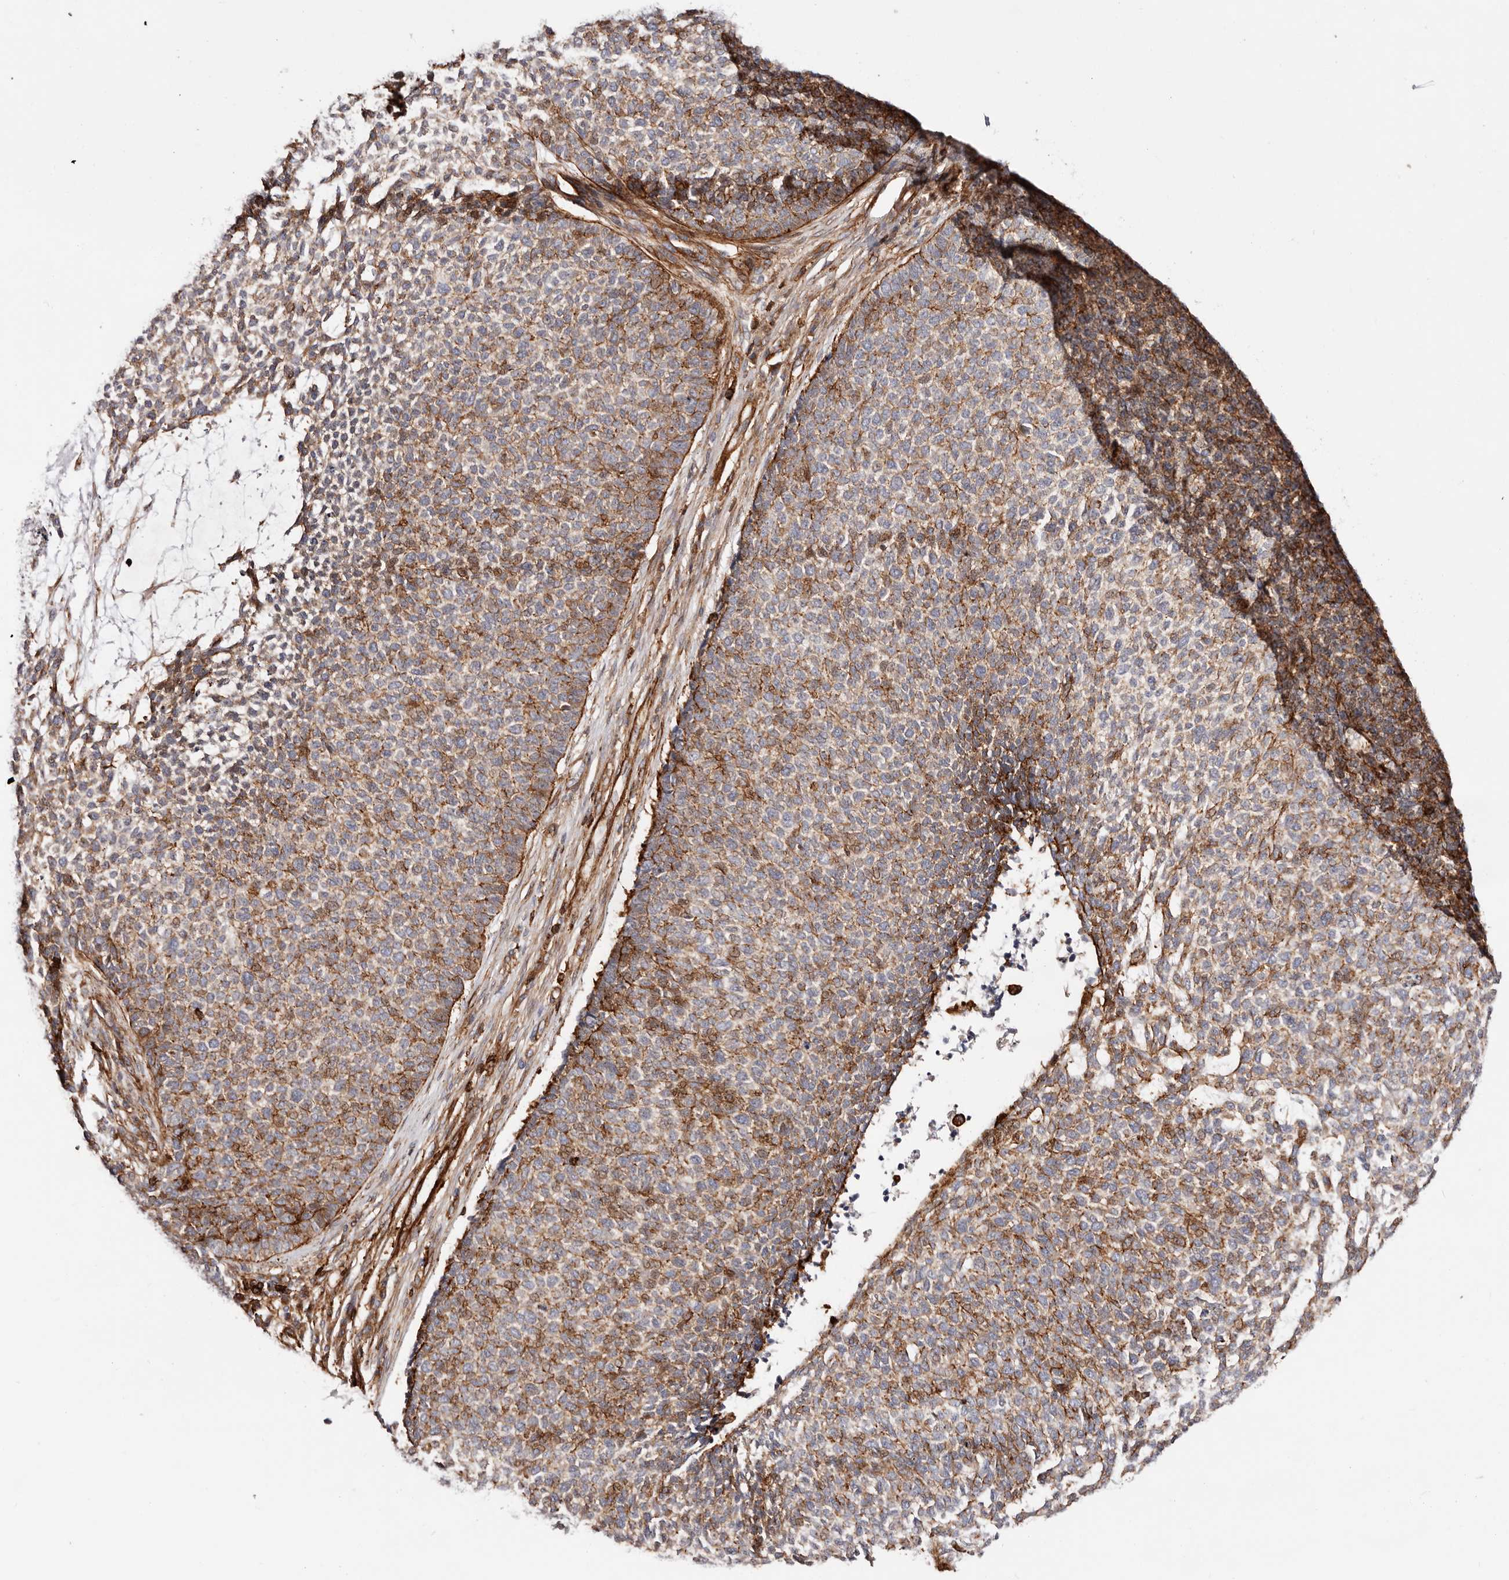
{"staining": {"intensity": "moderate", "quantity": "25%-75%", "location": "cytoplasmic/membranous"}, "tissue": "skin cancer", "cell_type": "Tumor cells", "image_type": "cancer", "snomed": [{"axis": "morphology", "description": "Basal cell carcinoma"}, {"axis": "topography", "description": "Skin"}], "caption": "Basal cell carcinoma (skin) was stained to show a protein in brown. There is medium levels of moderate cytoplasmic/membranous positivity in approximately 25%-75% of tumor cells.", "gene": "PTPN22", "patient": {"sex": "female", "age": 84}}